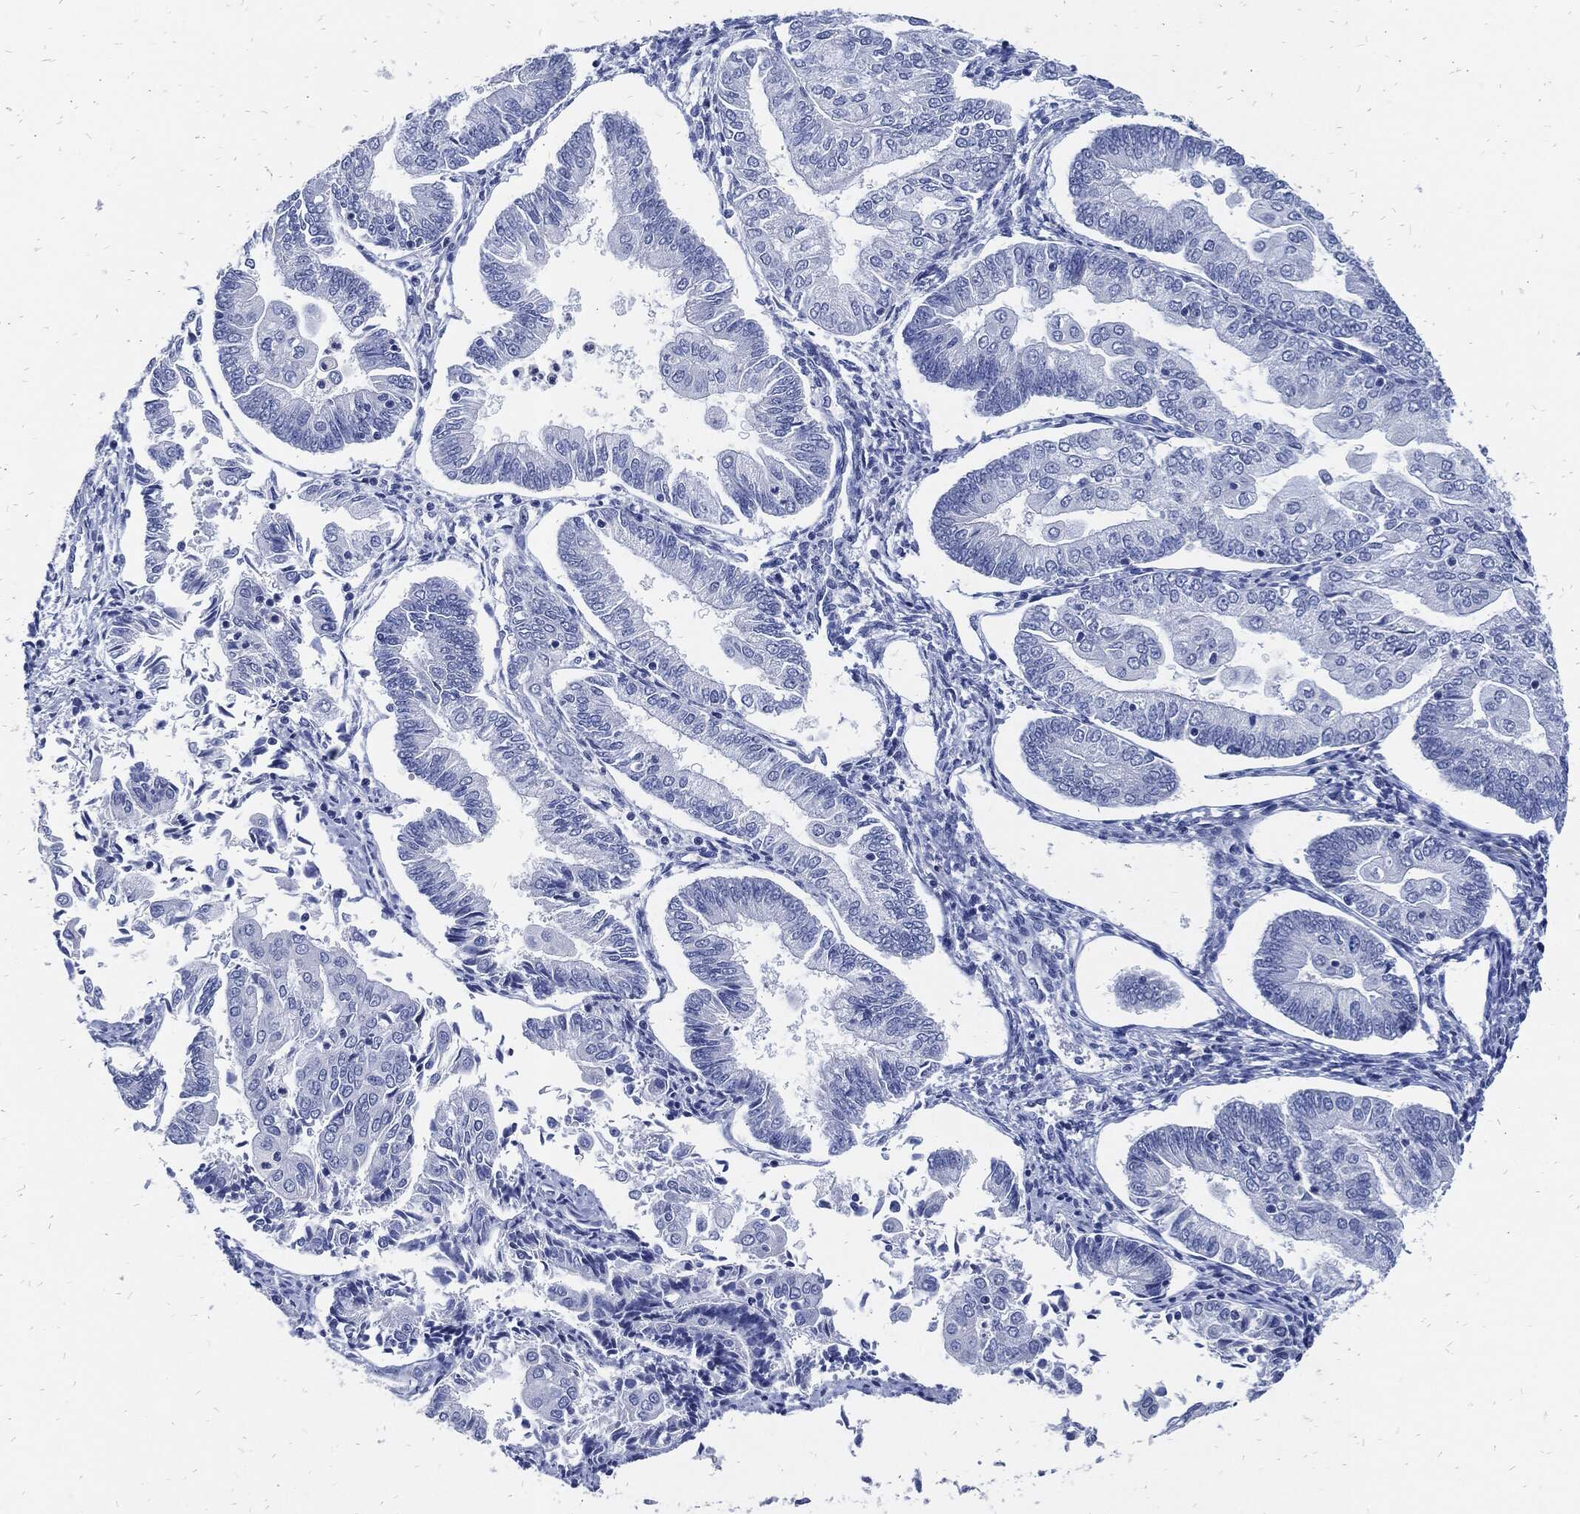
{"staining": {"intensity": "negative", "quantity": "none", "location": "none"}, "tissue": "endometrial cancer", "cell_type": "Tumor cells", "image_type": "cancer", "snomed": [{"axis": "morphology", "description": "Adenocarcinoma, NOS"}, {"axis": "topography", "description": "Endometrium"}], "caption": "This photomicrograph is of endometrial adenocarcinoma stained with immunohistochemistry (IHC) to label a protein in brown with the nuclei are counter-stained blue. There is no expression in tumor cells.", "gene": "FABP4", "patient": {"sex": "female", "age": 56}}